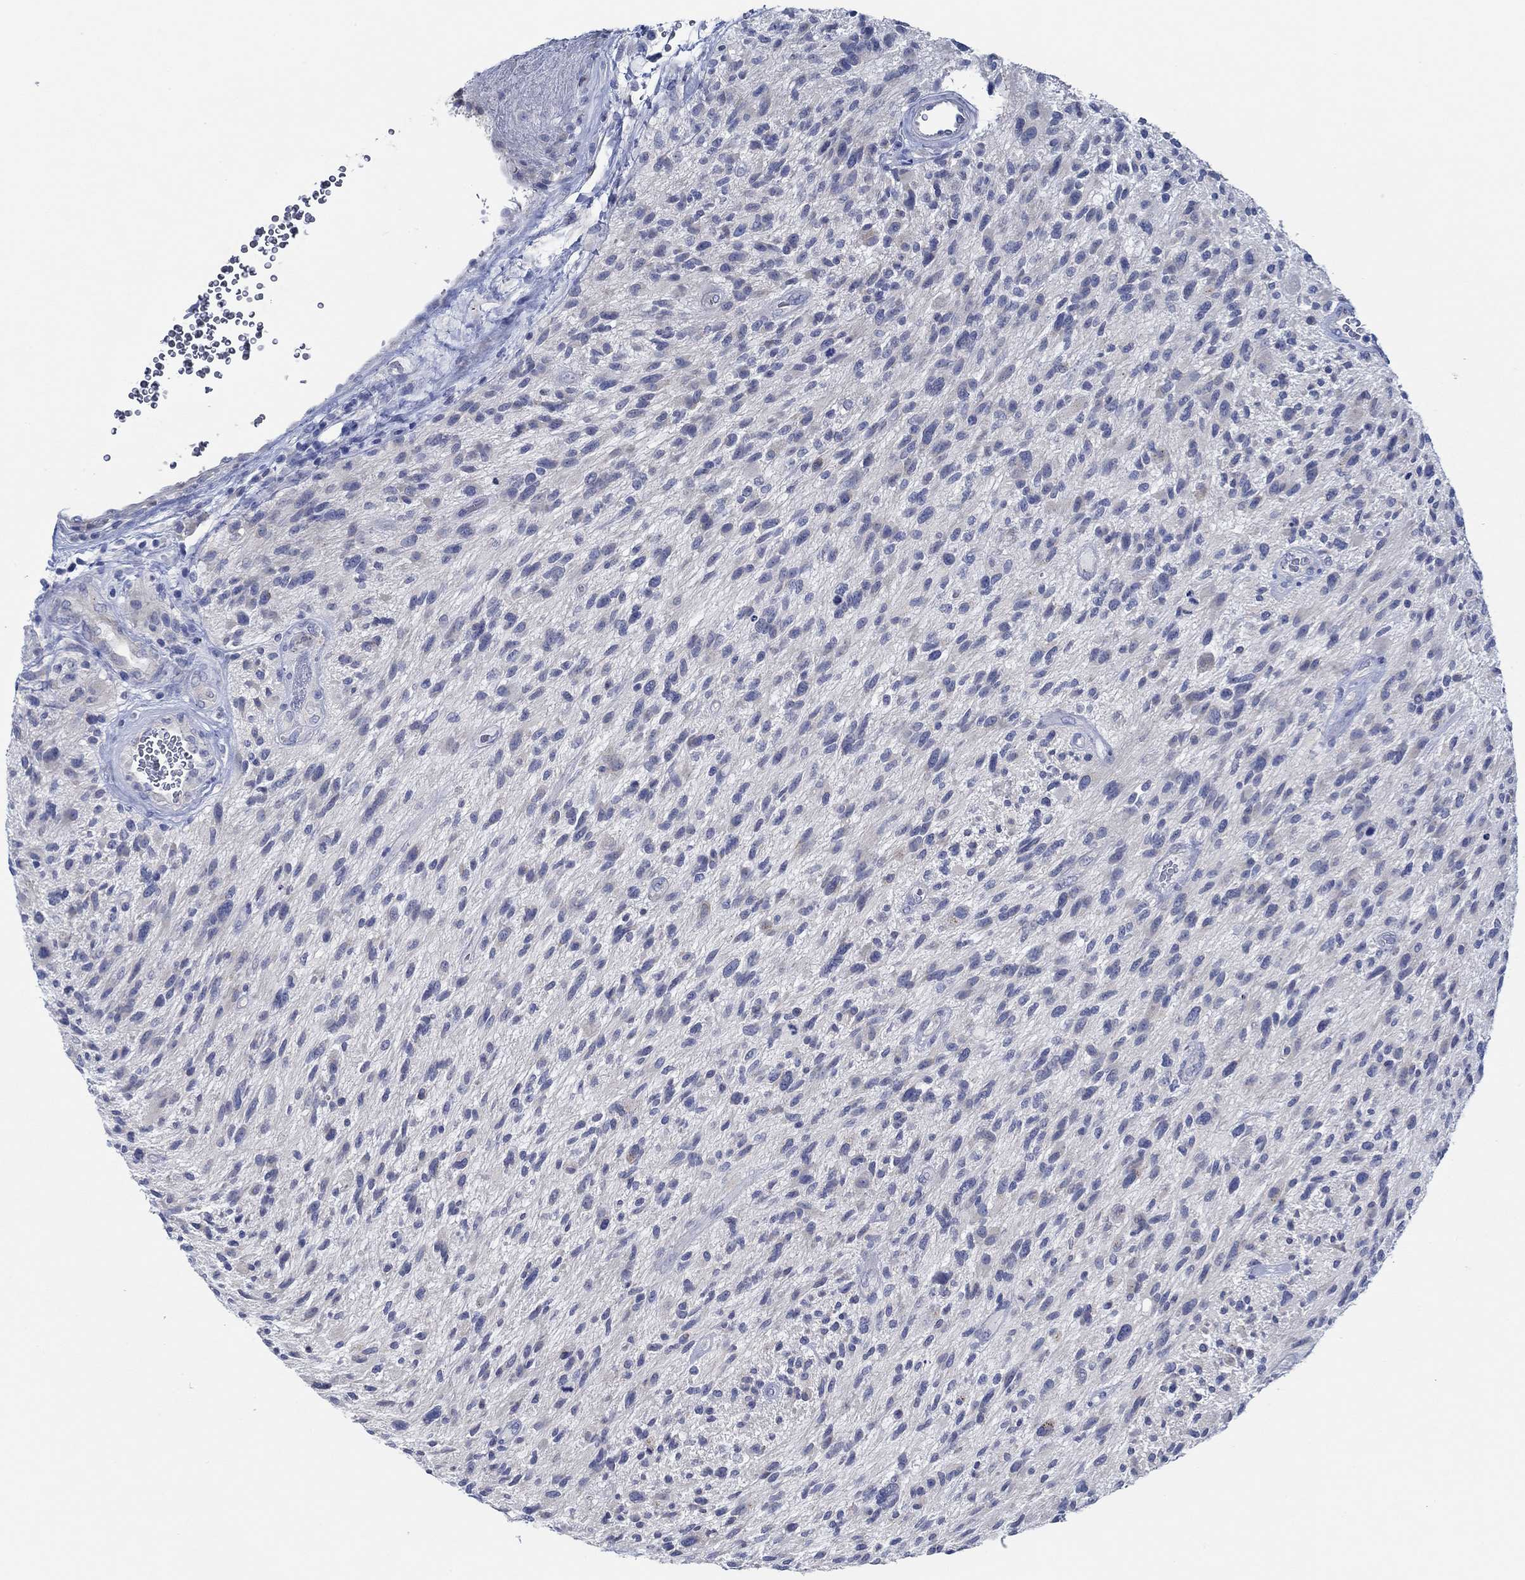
{"staining": {"intensity": "negative", "quantity": "none", "location": "none"}, "tissue": "glioma", "cell_type": "Tumor cells", "image_type": "cancer", "snomed": [{"axis": "morphology", "description": "Glioma, malignant, High grade"}, {"axis": "topography", "description": "Brain"}], "caption": "Immunohistochemical staining of glioma displays no significant positivity in tumor cells. (Brightfield microscopy of DAB immunohistochemistry (IHC) at high magnification).", "gene": "ZNF671", "patient": {"sex": "male", "age": 47}}